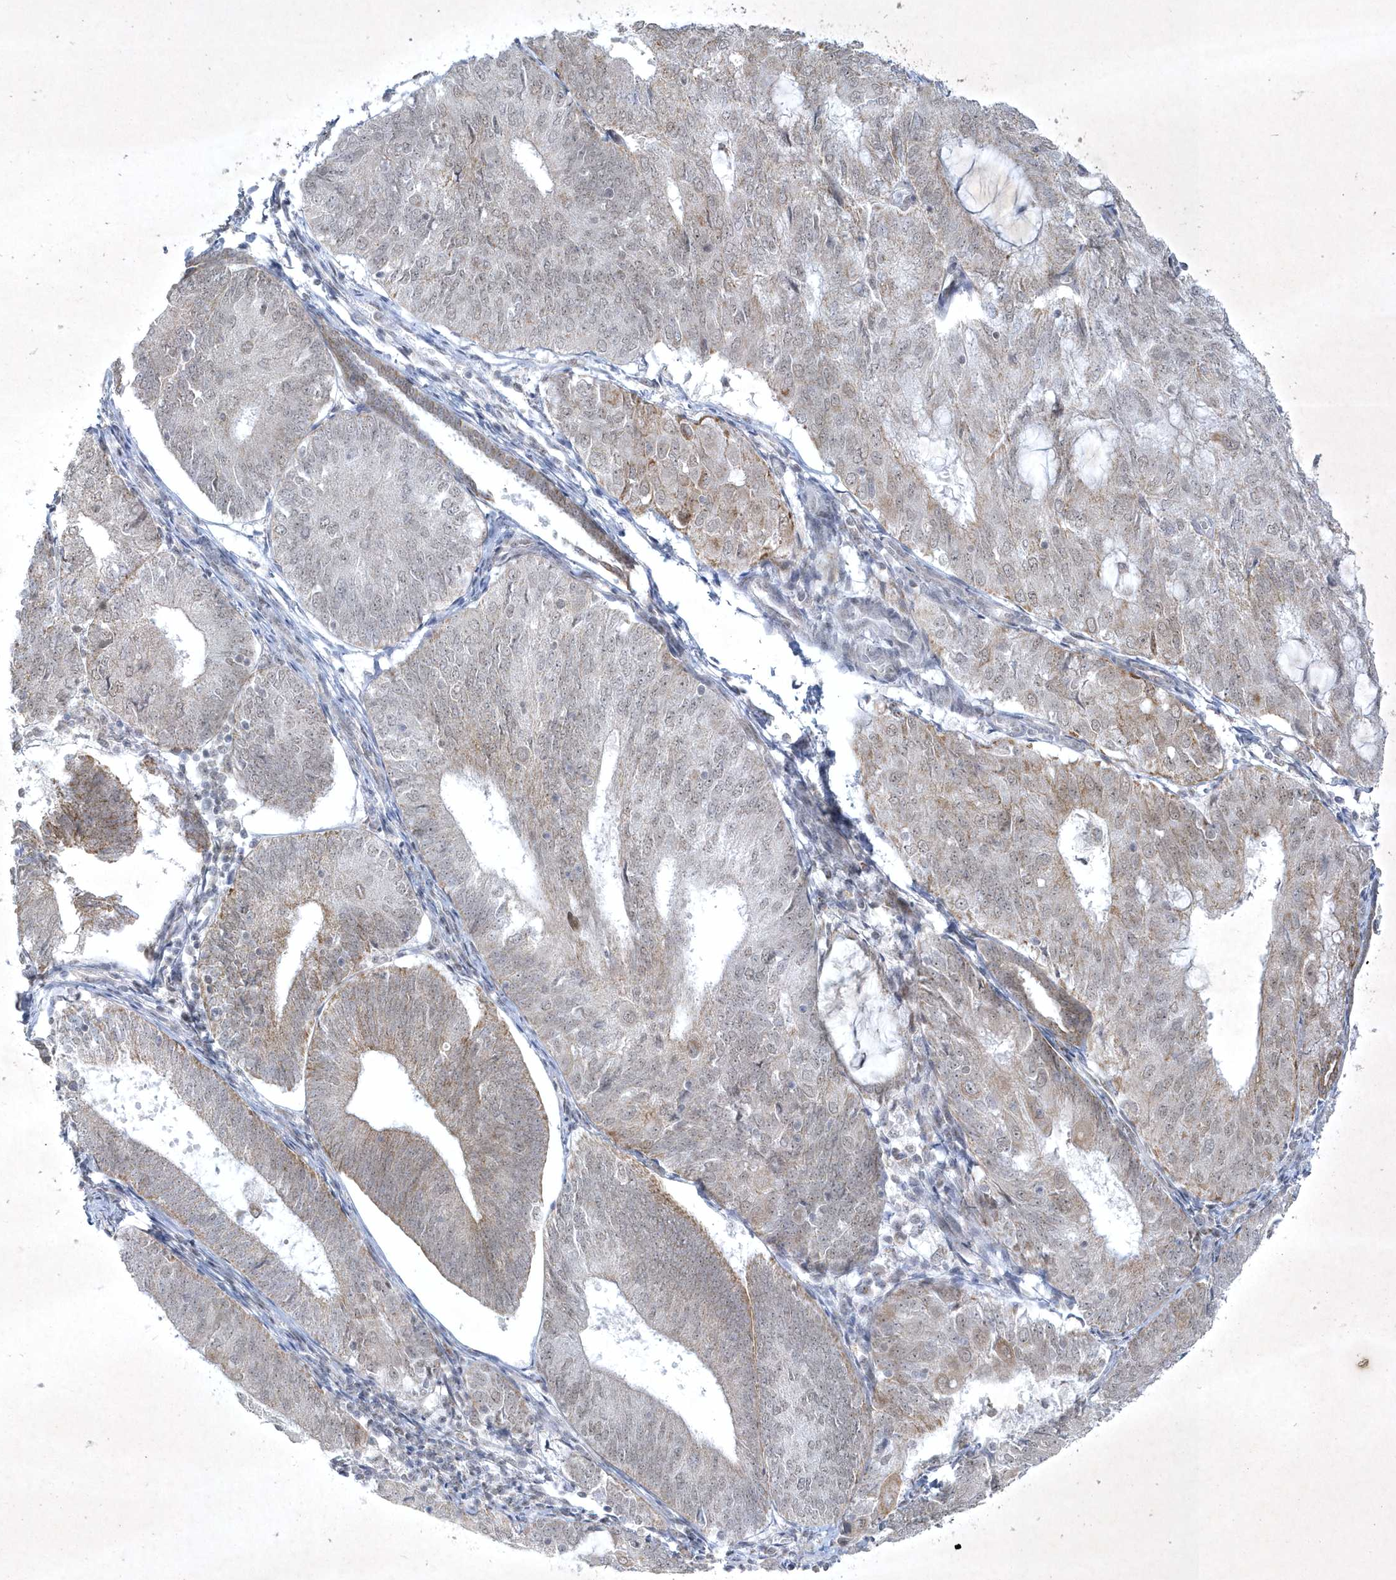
{"staining": {"intensity": "weak", "quantity": "<25%", "location": "cytoplasmic/membranous"}, "tissue": "endometrial cancer", "cell_type": "Tumor cells", "image_type": "cancer", "snomed": [{"axis": "morphology", "description": "Adenocarcinoma, NOS"}, {"axis": "topography", "description": "Endometrium"}], "caption": "This is an IHC image of human endometrial cancer. There is no staining in tumor cells.", "gene": "ZBTB9", "patient": {"sex": "female", "age": 81}}